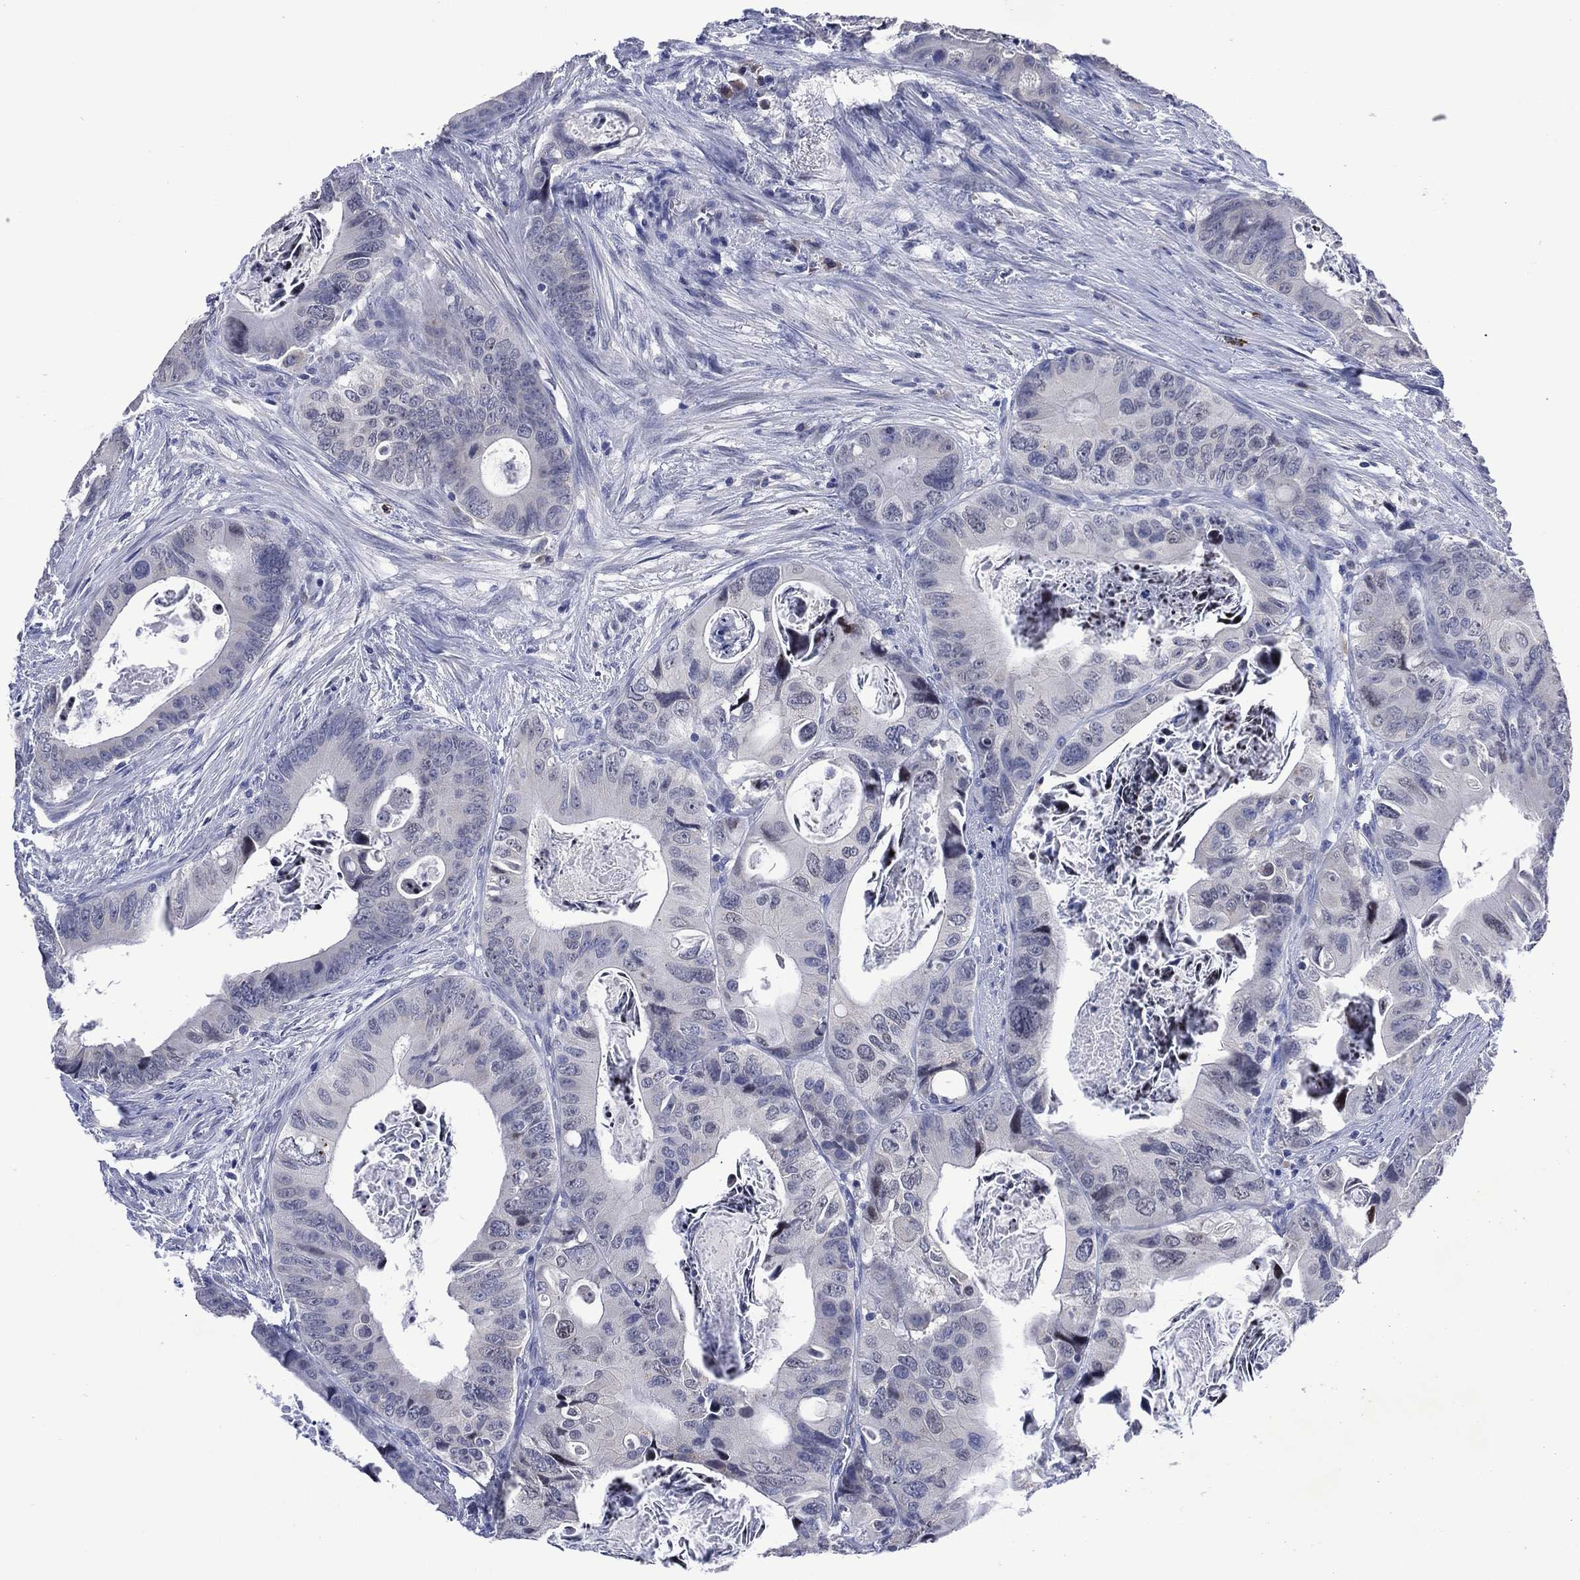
{"staining": {"intensity": "negative", "quantity": "none", "location": "none"}, "tissue": "colorectal cancer", "cell_type": "Tumor cells", "image_type": "cancer", "snomed": [{"axis": "morphology", "description": "Adenocarcinoma, NOS"}, {"axis": "topography", "description": "Rectum"}], "caption": "Human colorectal cancer stained for a protein using immunohistochemistry (IHC) demonstrates no expression in tumor cells.", "gene": "USP26", "patient": {"sex": "male", "age": 64}}